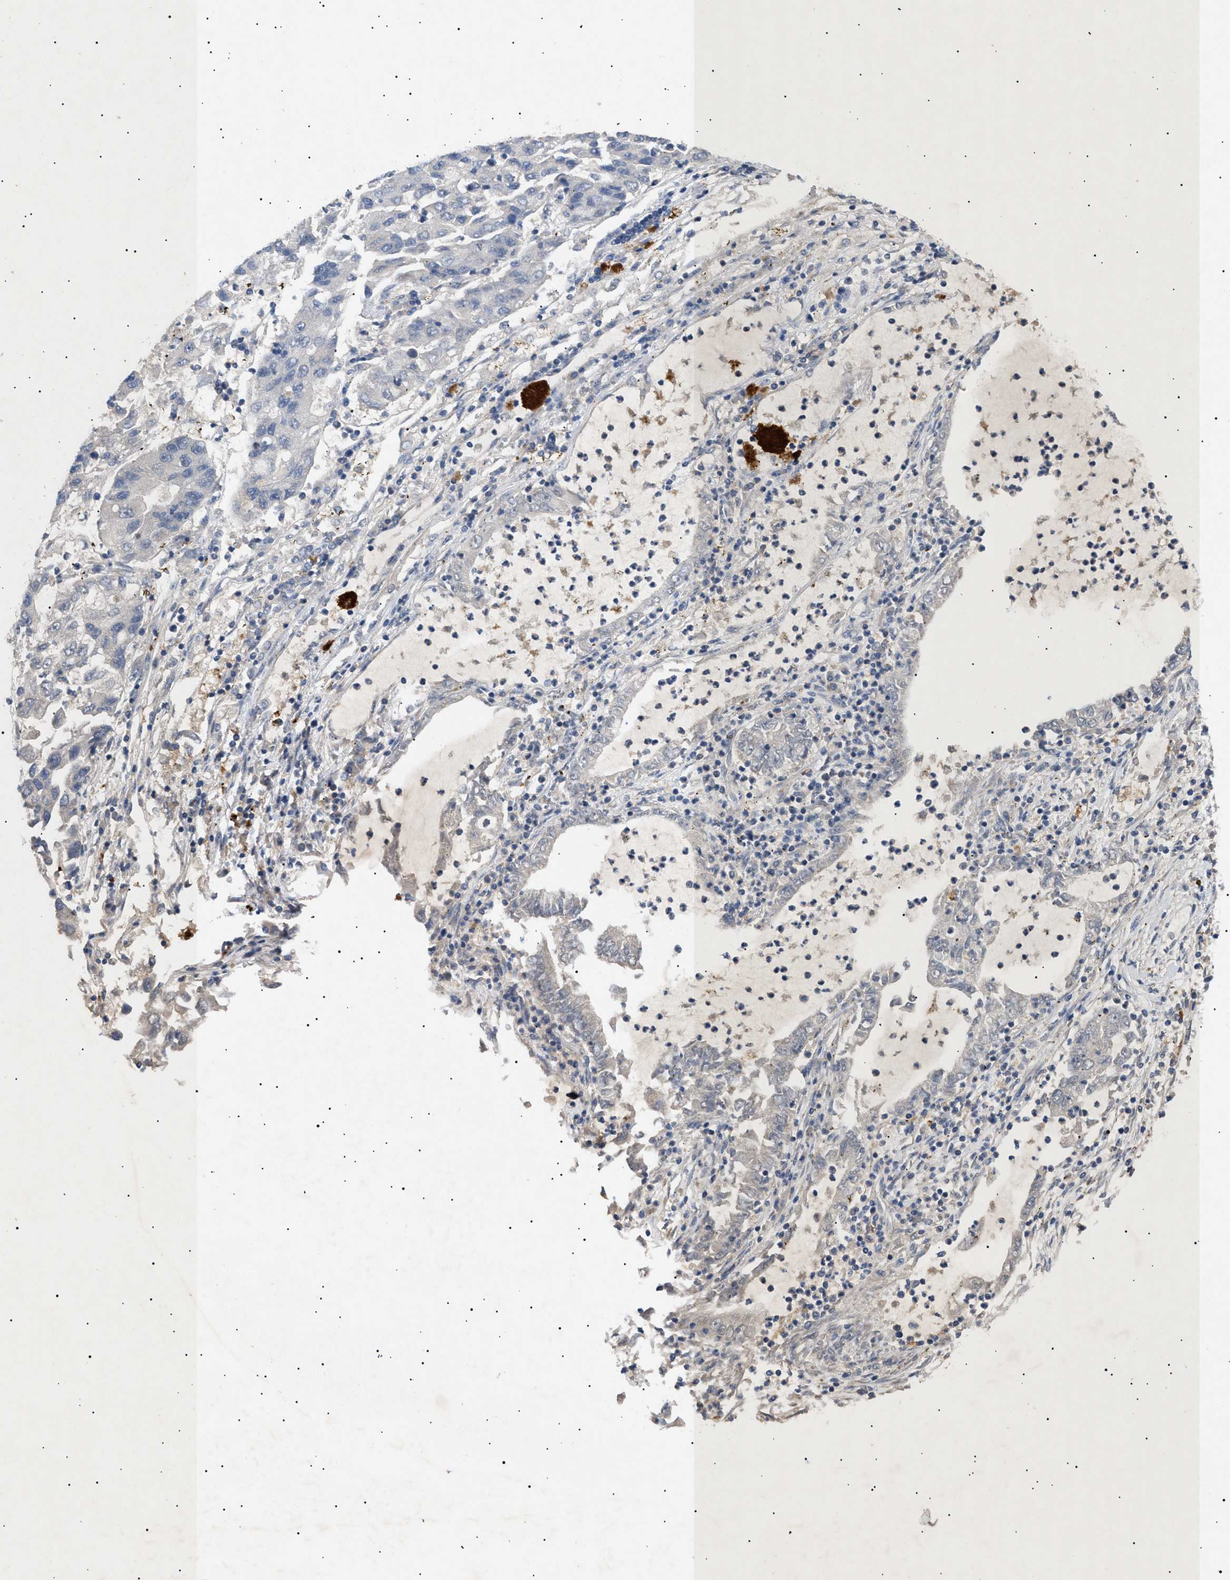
{"staining": {"intensity": "negative", "quantity": "none", "location": "none"}, "tissue": "lung cancer", "cell_type": "Tumor cells", "image_type": "cancer", "snomed": [{"axis": "morphology", "description": "Adenocarcinoma, NOS"}, {"axis": "topography", "description": "Lung"}], "caption": "The histopathology image displays no staining of tumor cells in lung cancer. (DAB immunohistochemistry visualized using brightfield microscopy, high magnification).", "gene": "SIRT5", "patient": {"sex": "female", "age": 51}}